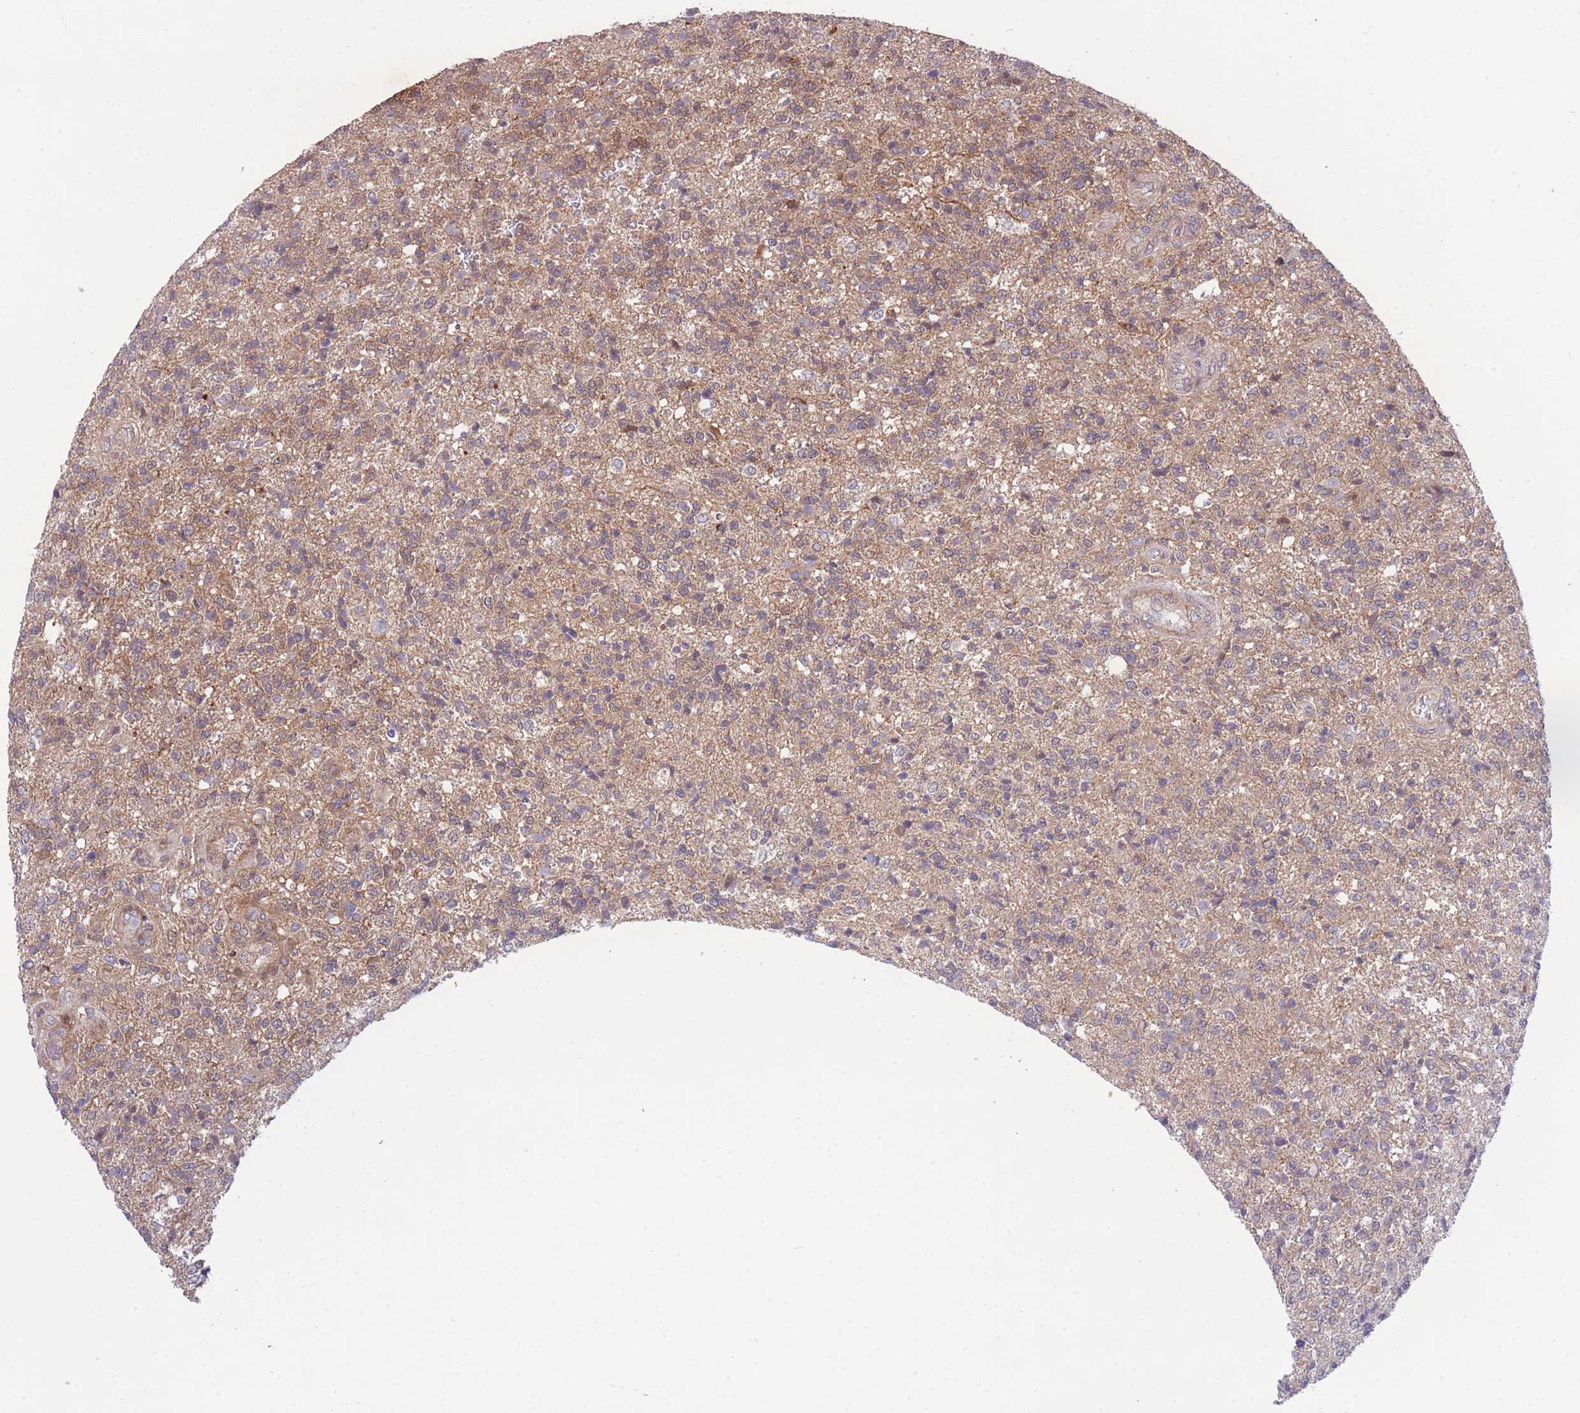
{"staining": {"intensity": "moderate", "quantity": "<25%", "location": "cytoplasmic/membranous"}, "tissue": "glioma", "cell_type": "Tumor cells", "image_type": "cancer", "snomed": [{"axis": "morphology", "description": "Glioma, malignant, High grade"}, {"axis": "topography", "description": "Brain"}], "caption": "Immunohistochemistry of human glioma shows low levels of moderate cytoplasmic/membranous expression in about <25% of tumor cells.", "gene": "RIC8A", "patient": {"sex": "male", "age": 56}}